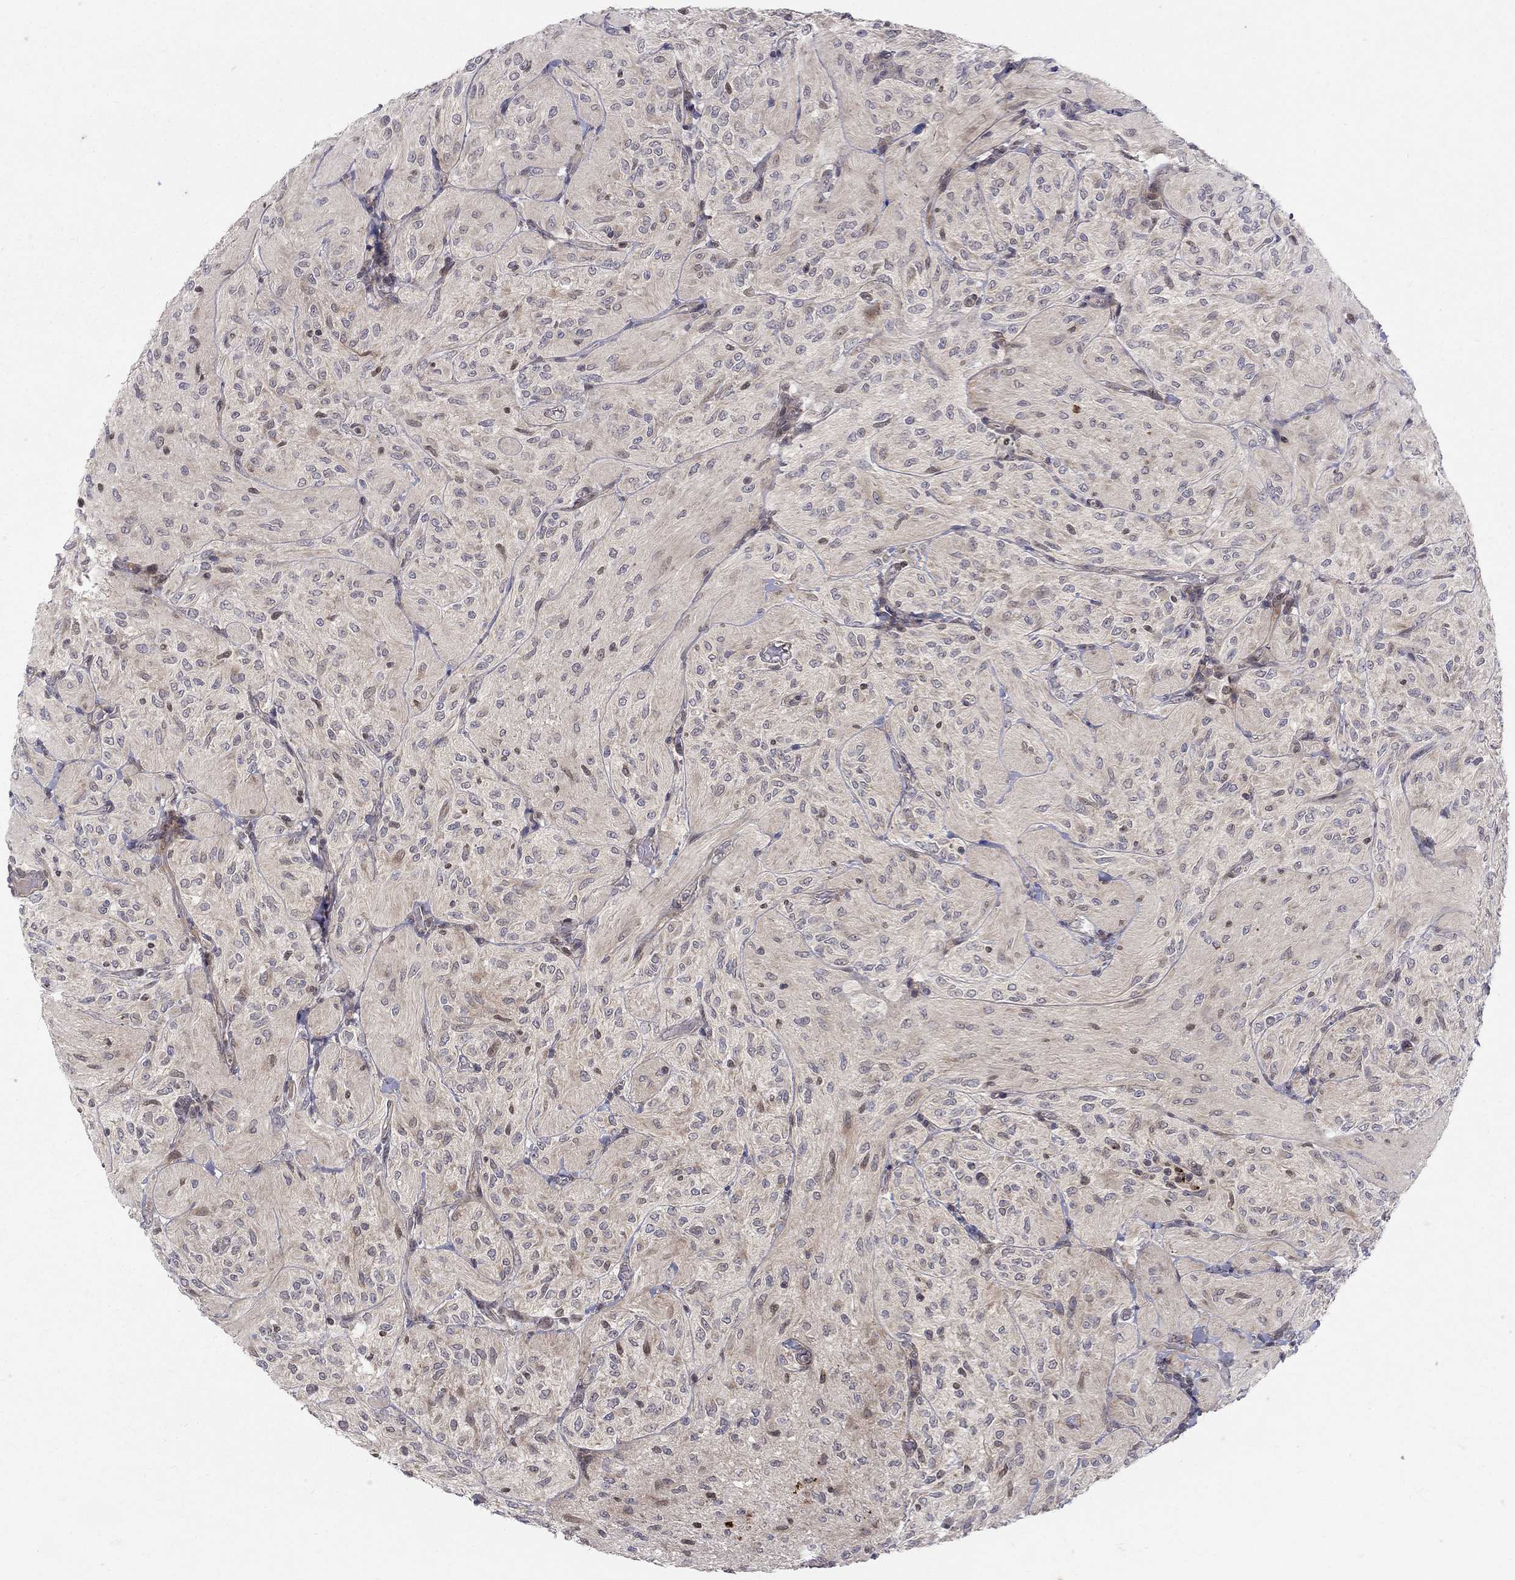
{"staining": {"intensity": "negative", "quantity": "none", "location": "none"}, "tissue": "glioma", "cell_type": "Tumor cells", "image_type": "cancer", "snomed": [{"axis": "morphology", "description": "Glioma, malignant, Low grade"}, {"axis": "topography", "description": "Brain"}], "caption": "IHC image of neoplastic tissue: human malignant low-grade glioma stained with DAB demonstrates no significant protein staining in tumor cells.", "gene": "WDR19", "patient": {"sex": "male", "age": 3}}